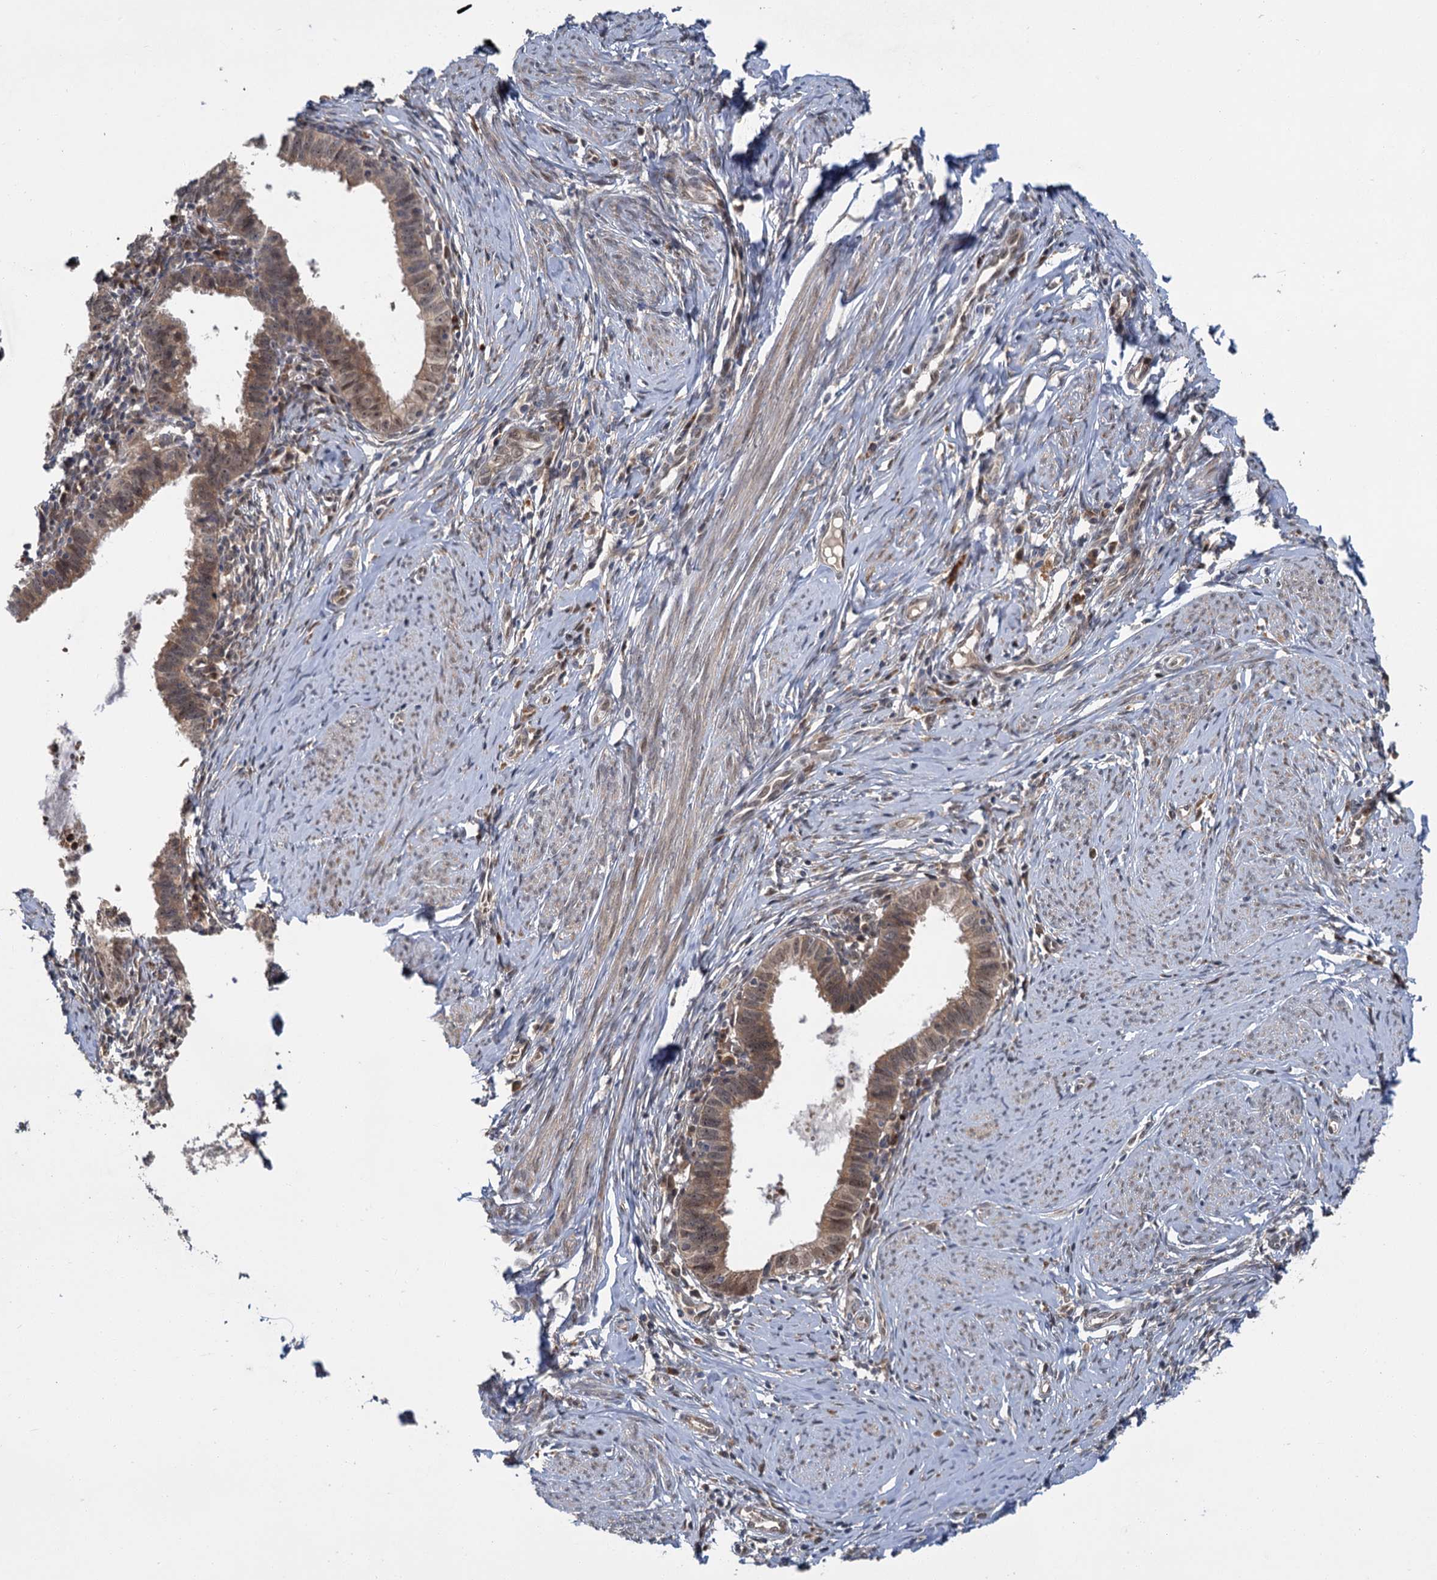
{"staining": {"intensity": "weak", "quantity": "25%-75%", "location": "cytoplasmic/membranous,nuclear"}, "tissue": "cervical cancer", "cell_type": "Tumor cells", "image_type": "cancer", "snomed": [{"axis": "morphology", "description": "Adenocarcinoma, NOS"}, {"axis": "topography", "description": "Cervix"}], "caption": "Immunohistochemistry (DAB) staining of adenocarcinoma (cervical) displays weak cytoplasmic/membranous and nuclear protein expression in approximately 25%-75% of tumor cells. The staining is performed using DAB (3,3'-diaminobenzidine) brown chromogen to label protein expression. The nuclei are counter-stained blue using hematoxylin.", "gene": "APBA2", "patient": {"sex": "female", "age": 36}}